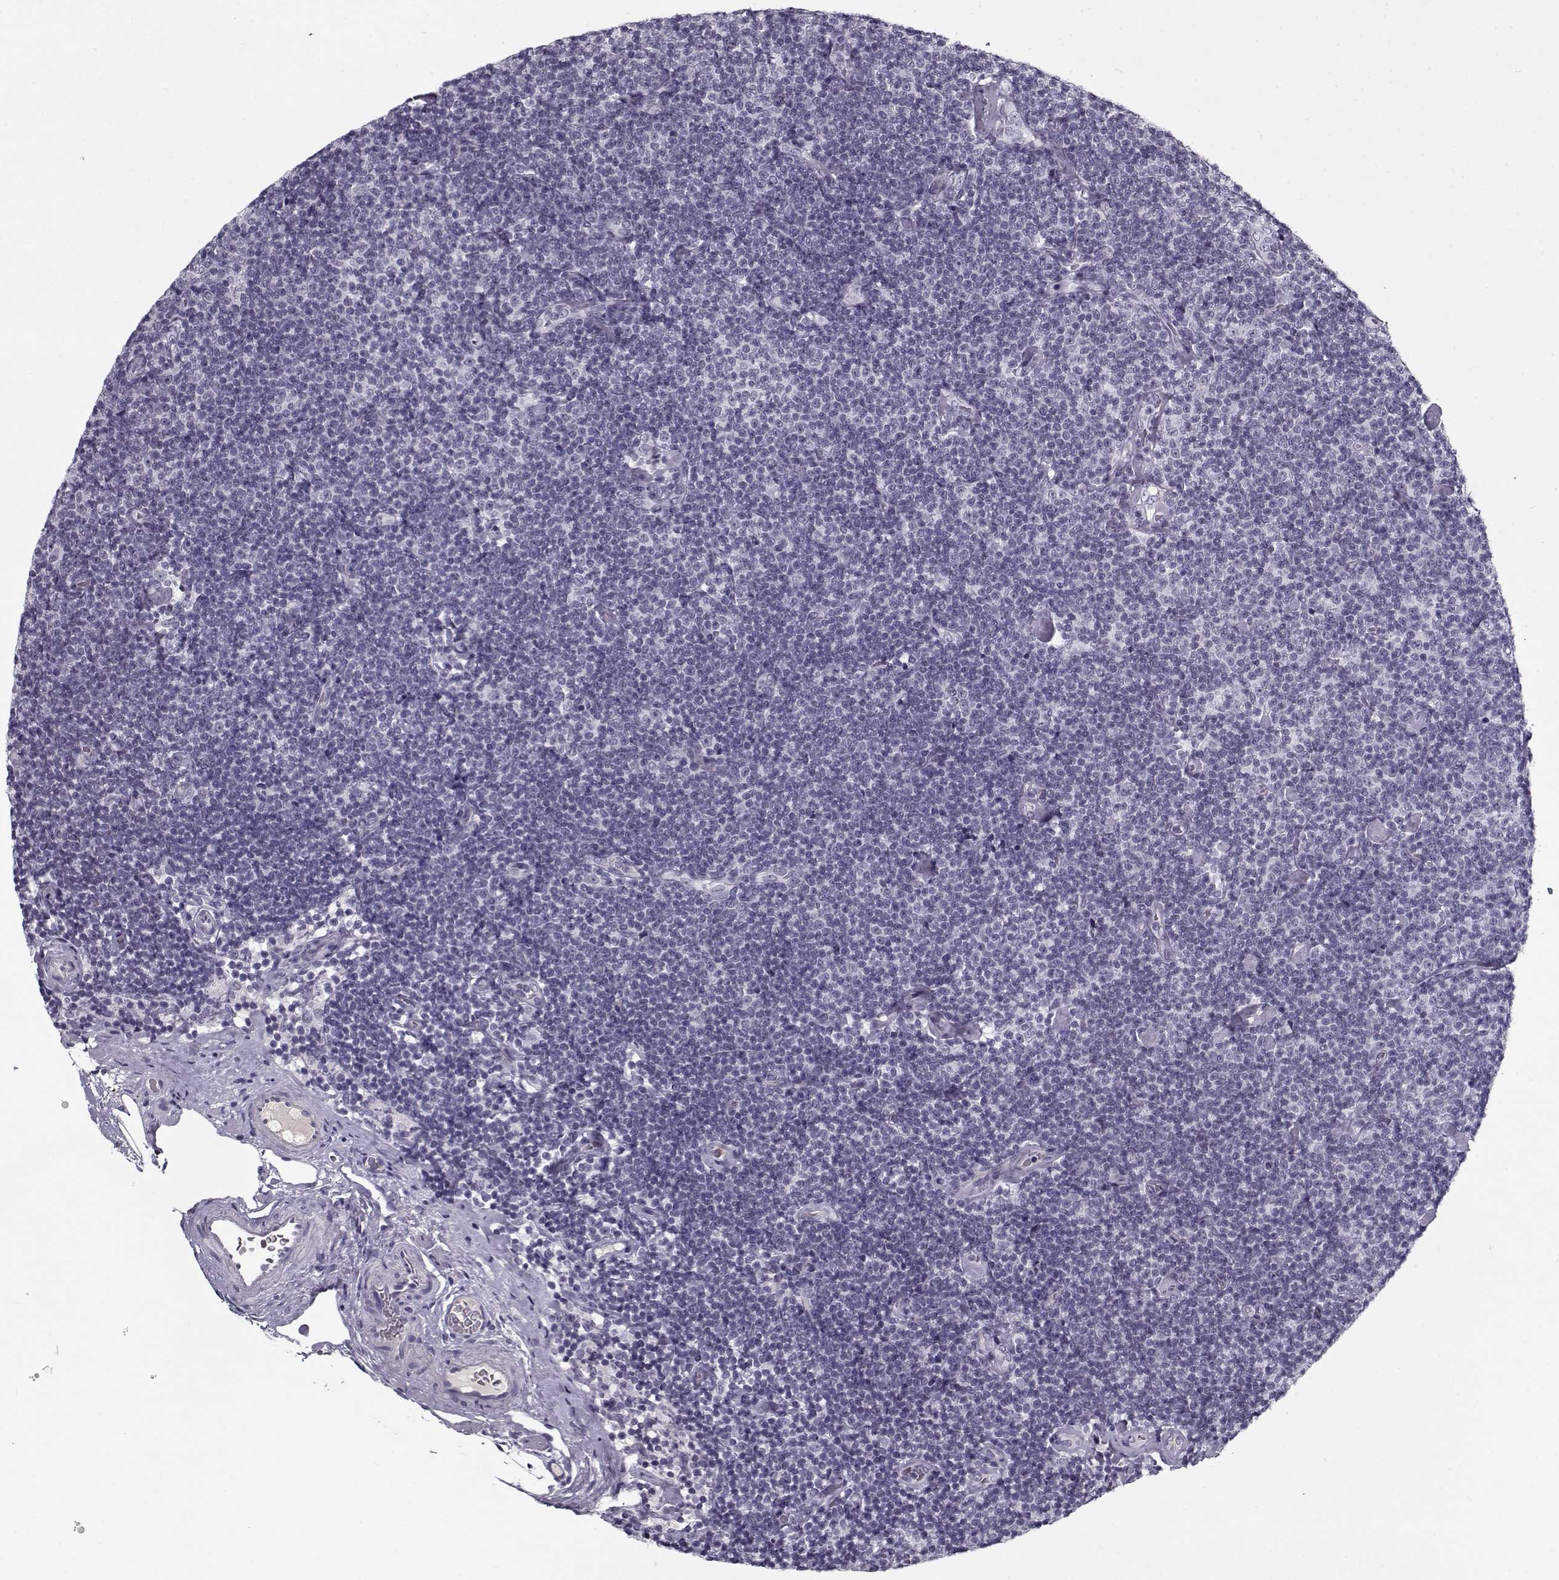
{"staining": {"intensity": "negative", "quantity": "none", "location": "none"}, "tissue": "lymphoma", "cell_type": "Tumor cells", "image_type": "cancer", "snomed": [{"axis": "morphology", "description": "Malignant lymphoma, non-Hodgkin's type, Low grade"}, {"axis": "topography", "description": "Lymph node"}], "caption": "Lymphoma was stained to show a protein in brown. There is no significant staining in tumor cells.", "gene": "SPACA9", "patient": {"sex": "male", "age": 81}}